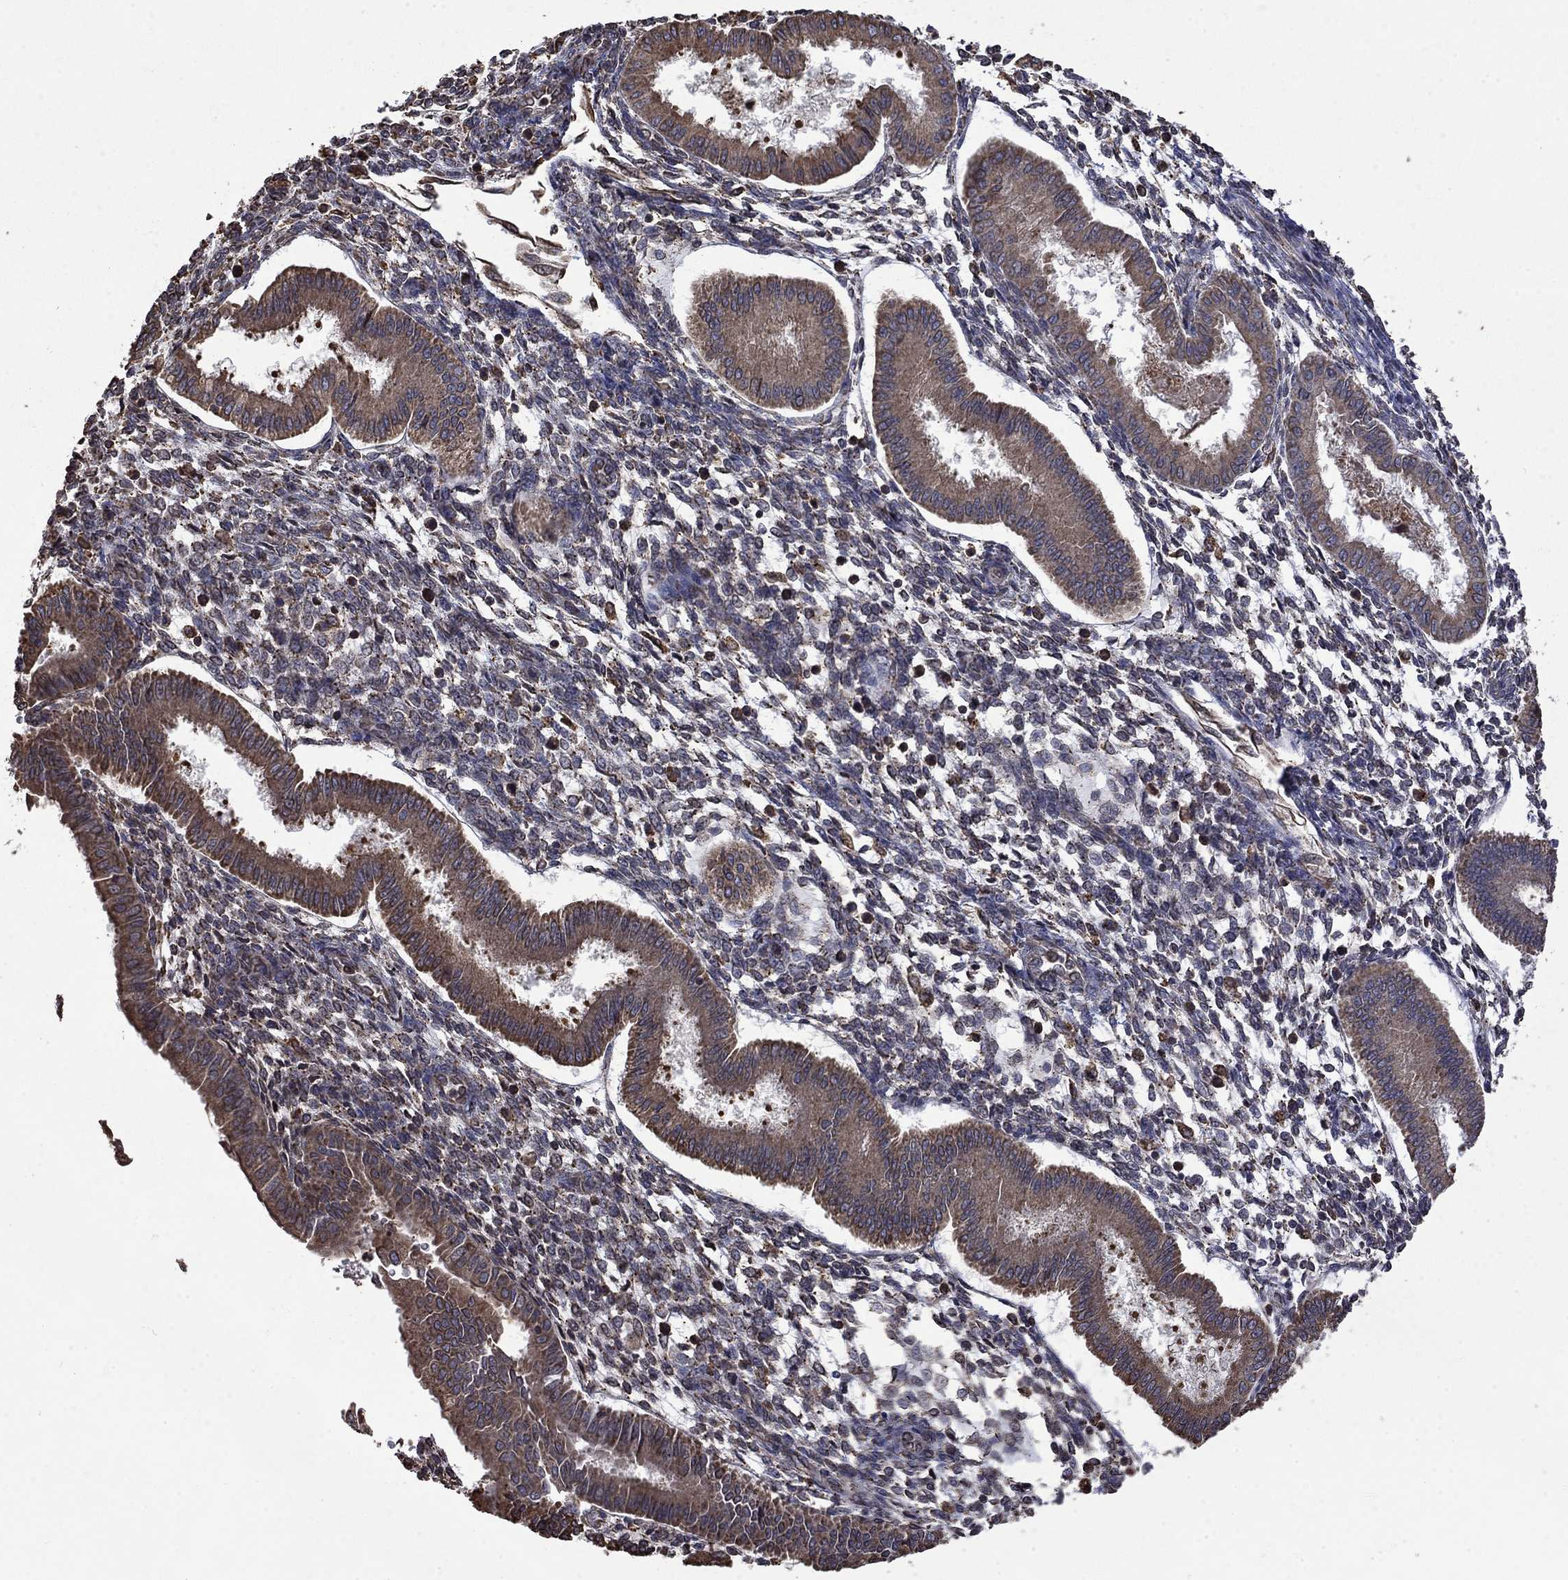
{"staining": {"intensity": "negative", "quantity": "none", "location": "none"}, "tissue": "endometrium", "cell_type": "Cells in endometrial stroma", "image_type": "normal", "snomed": [{"axis": "morphology", "description": "Normal tissue, NOS"}, {"axis": "topography", "description": "Endometrium"}], "caption": "High power microscopy micrograph of an IHC image of benign endometrium, revealing no significant staining in cells in endometrial stroma.", "gene": "ESRRA", "patient": {"sex": "female", "age": 43}}